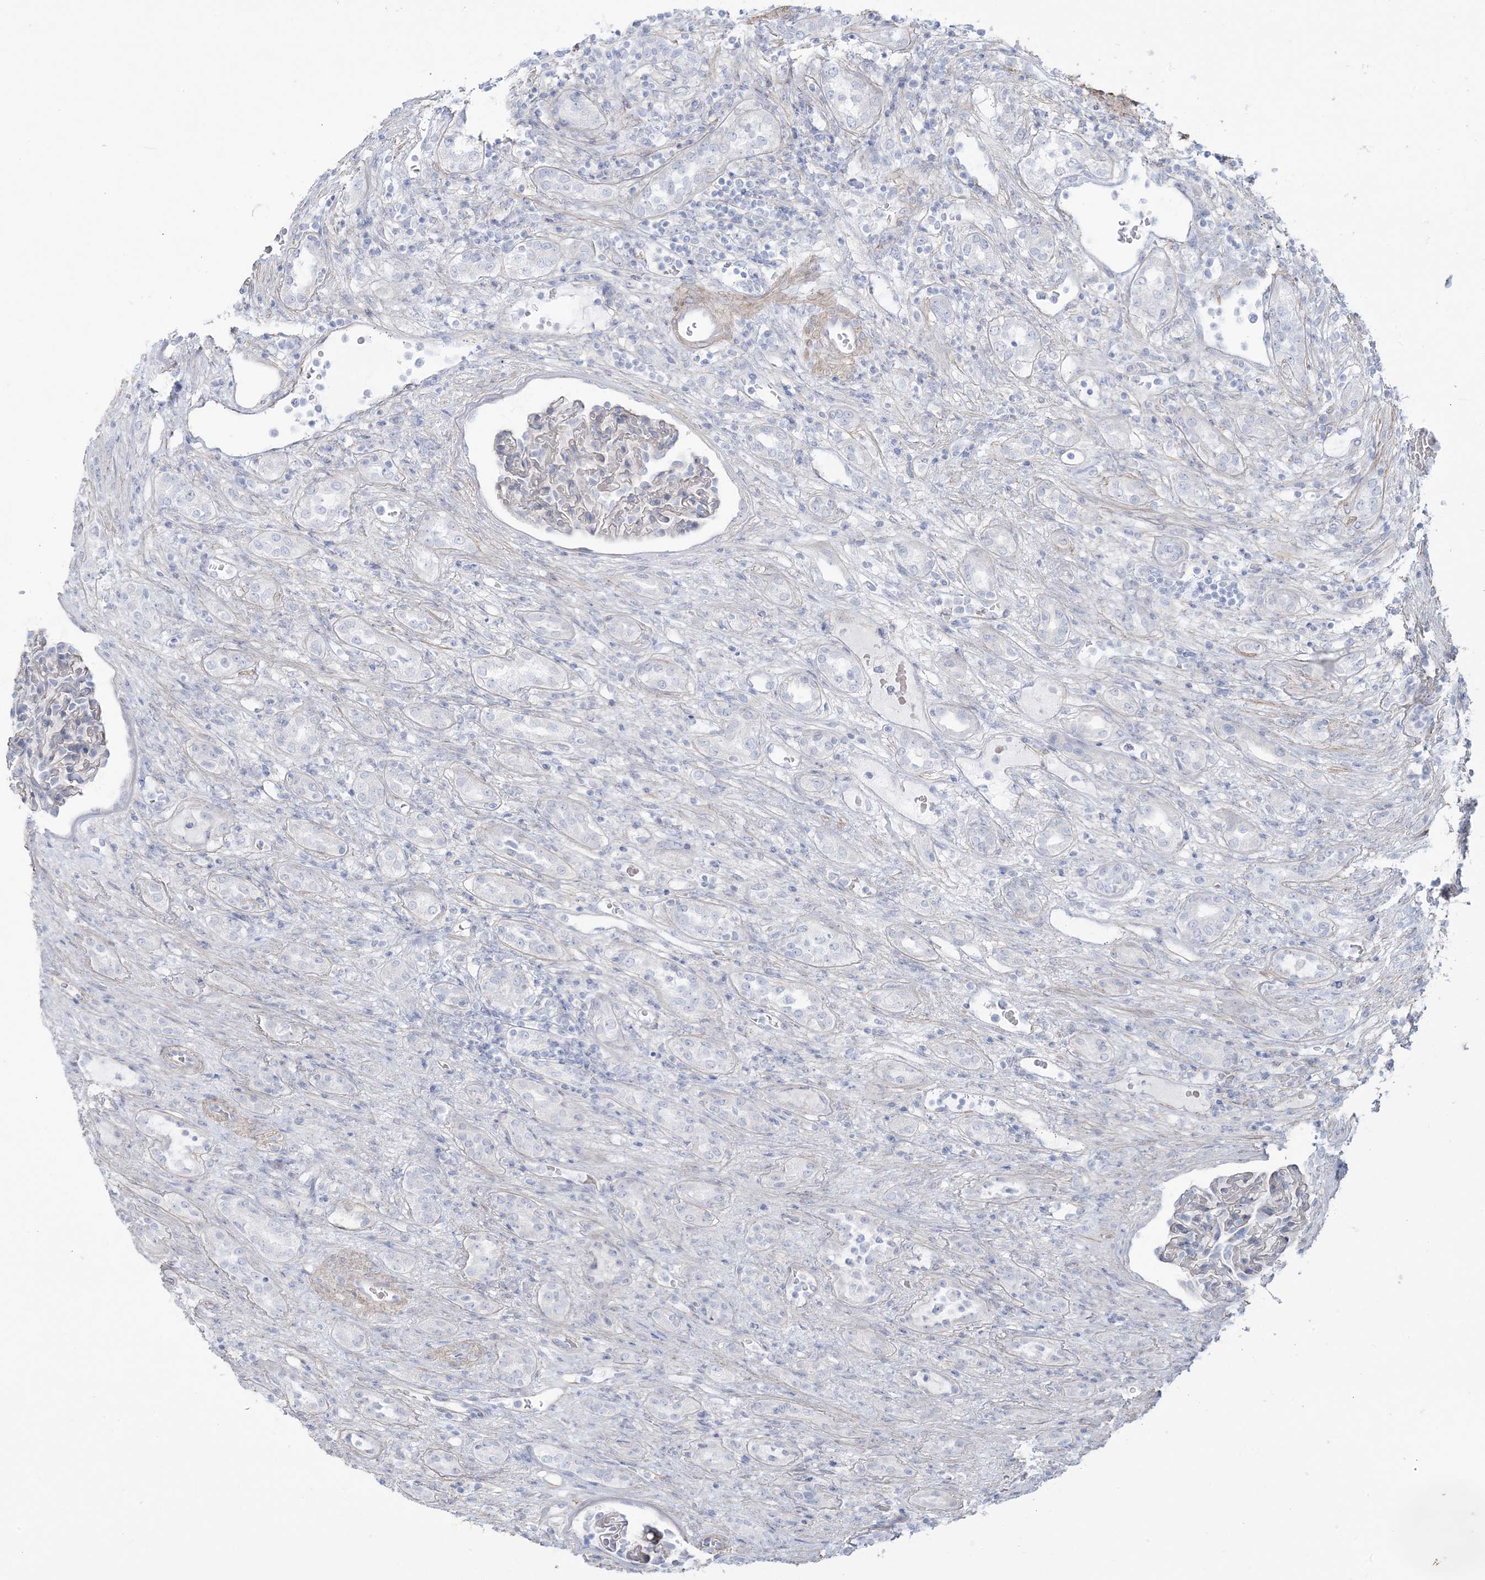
{"staining": {"intensity": "negative", "quantity": "none", "location": "none"}, "tissue": "renal cancer", "cell_type": "Tumor cells", "image_type": "cancer", "snomed": [{"axis": "morphology", "description": "Adenocarcinoma, NOS"}, {"axis": "topography", "description": "Kidney"}], "caption": "Tumor cells show no significant protein staining in renal cancer. The staining is performed using DAB brown chromogen with nuclei counter-stained in using hematoxylin.", "gene": "AGXT", "patient": {"sex": "female", "age": 54}}